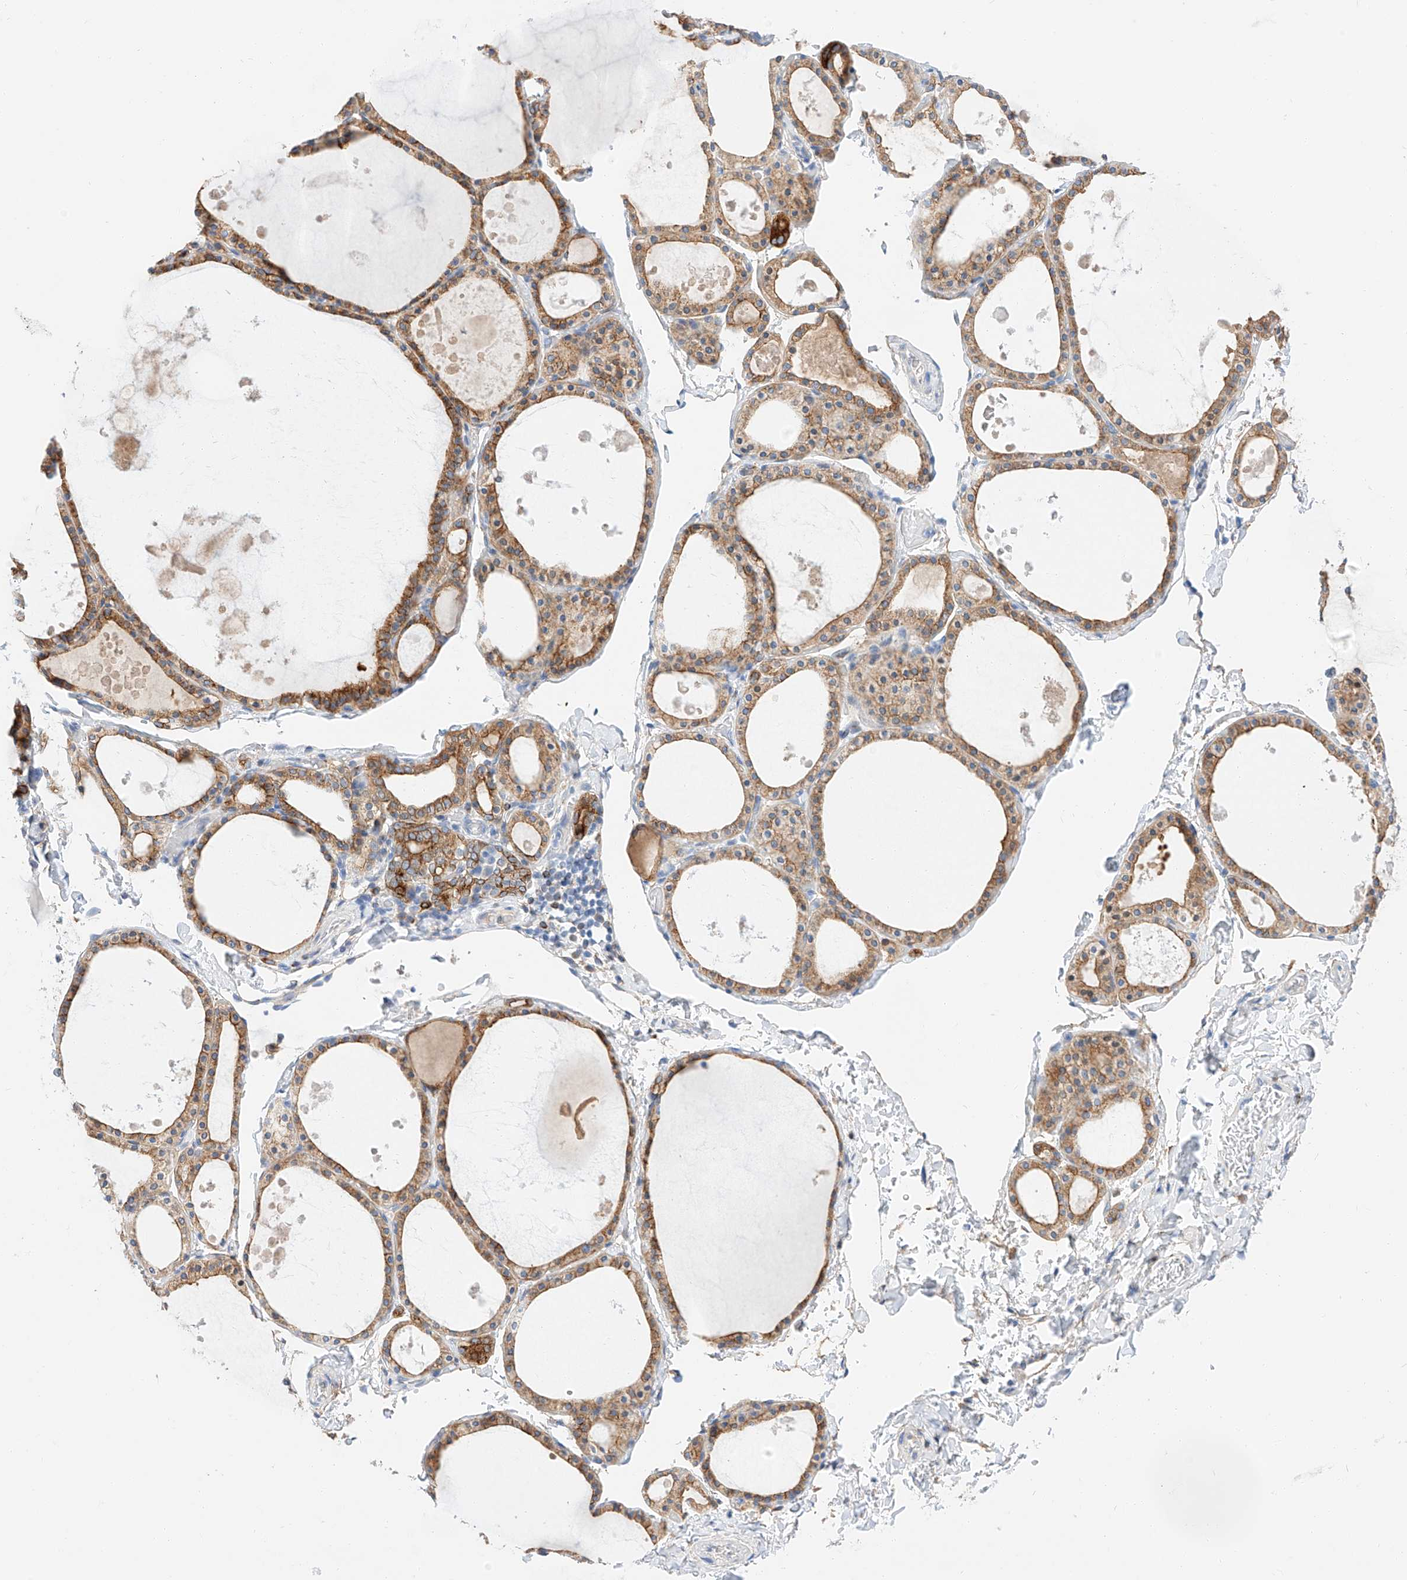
{"staining": {"intensity": "moderate", "quantity": ">75%", "location": "cytoplasmic/membranous"}, "tissue": "thyroid gland", "cell_type": "Glandular cells", "image_type": "normal", "snomed": [{"axis": "morphology", "description": "Normal tissue, NOS"}, {"axis": "topography", "description": "Thyroid gland"}], "caption": "Immunohistochemistry (IHC) histopathology image of unremarkable thyroid gland: human thyroid gland stained using IHC reveals medium levels of moderate protein expression localized specifically in the cytoplasmic/membranous of glandular cells, appearing as a cytoplasmic/membranous brown color.", "gene": "MAP7", "patient": {"sex": "male", "age": 56}}